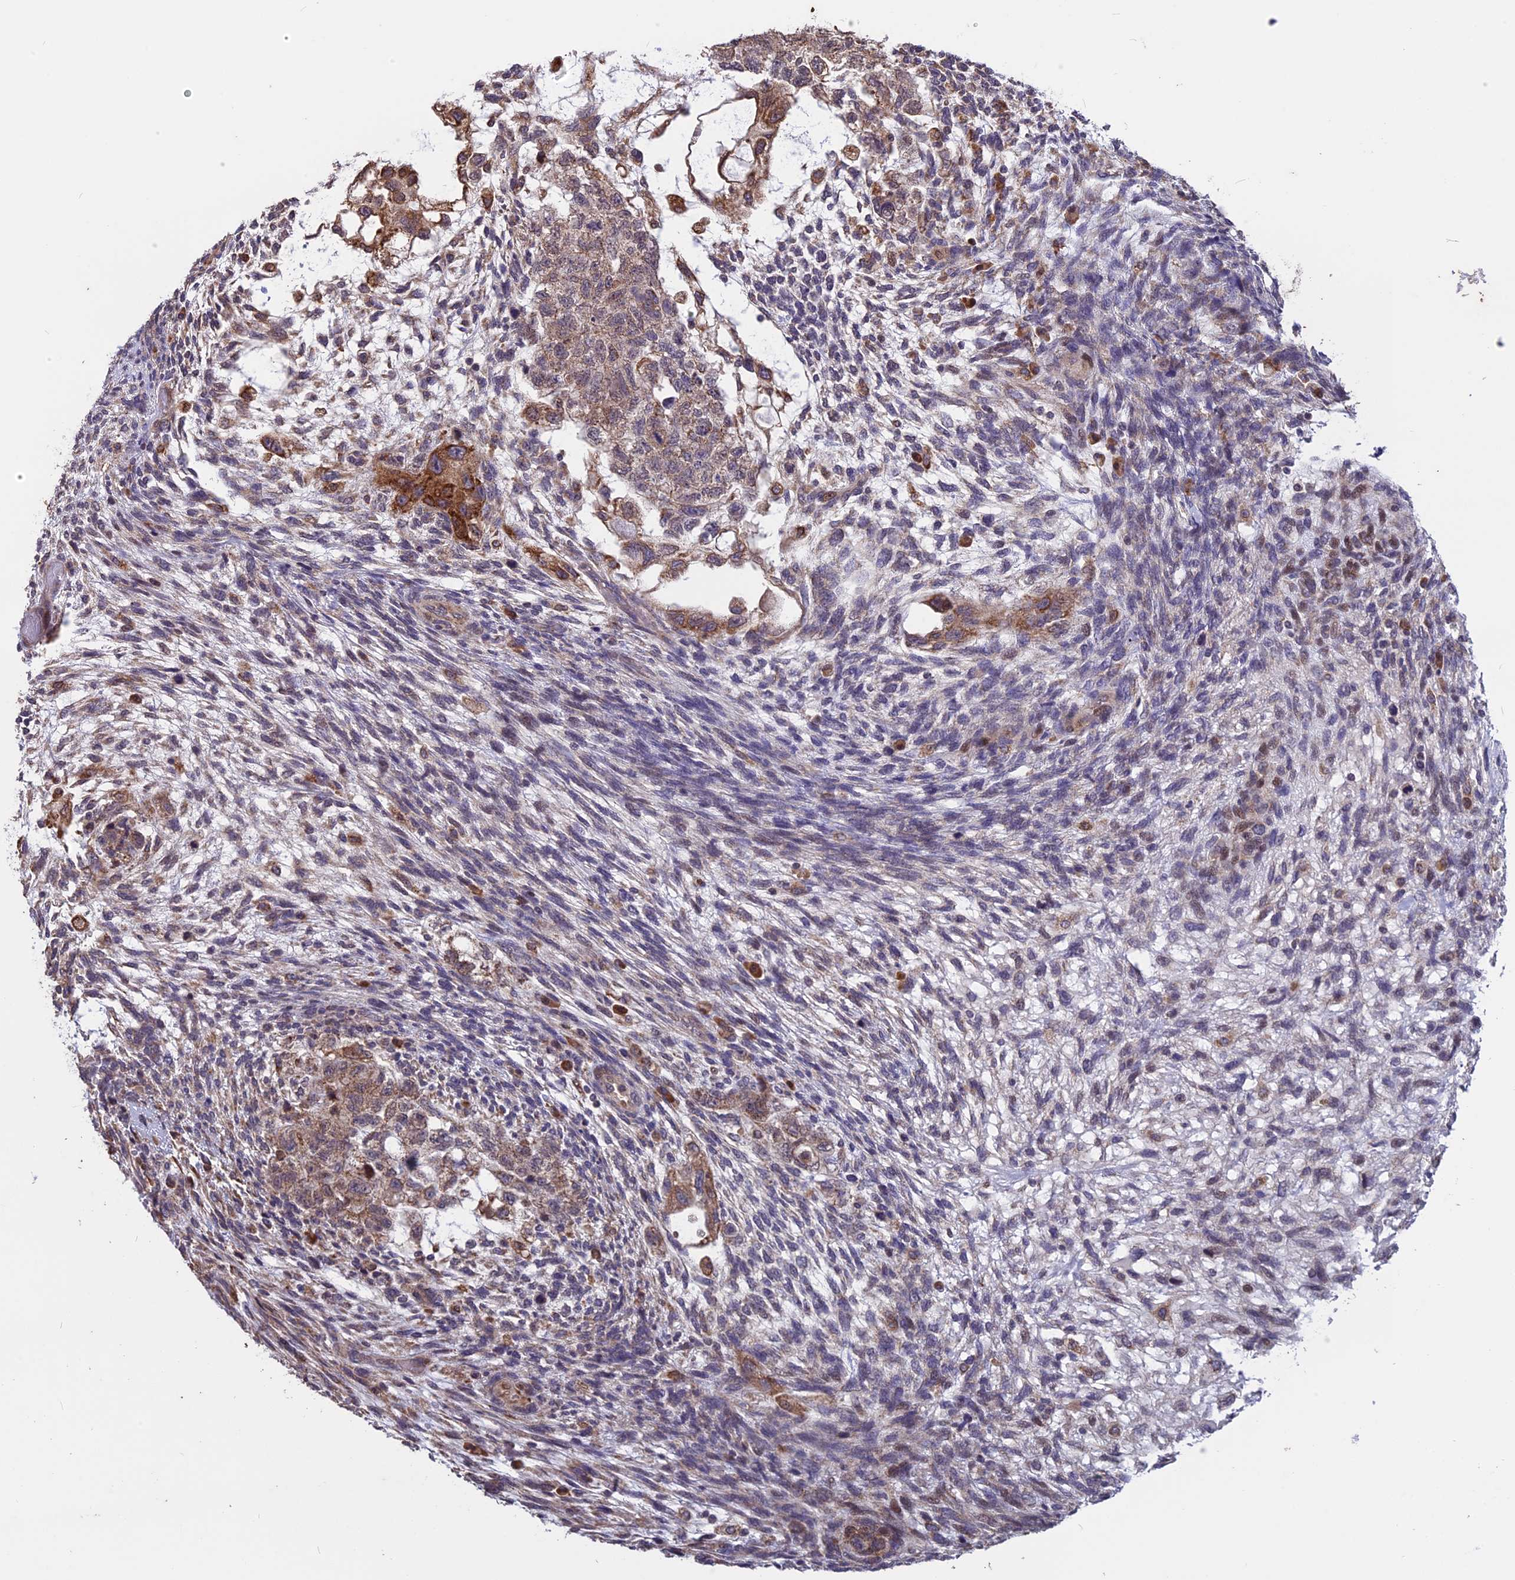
{"staining": {"intensity": "weak", "quantity": "25%-75%", "location": "cytoplasmic/membranous"}, "tissue": "testis cancer", "cell_type": "Tumor cells", "image_type": "cancer", "snomed": [{"axis": "morphology", "description": "Normal tissue, NOS"}, {"axis": "morphology", "description": "Carcinoma, Embryonal, NOS"}, {"axis": "topography", "description": "Testis"}], "caption": "Testis cancer tissue exhibits weak cytoplasmic/membranous expression in approximately 25%-75% of tumor cells, visualized by immunohistochemistry. Ihc stains the protein in brown and the nuclei are stained blue.", "gene": "DMRTA2", "patient": {"sex": "male", "age": 36}}